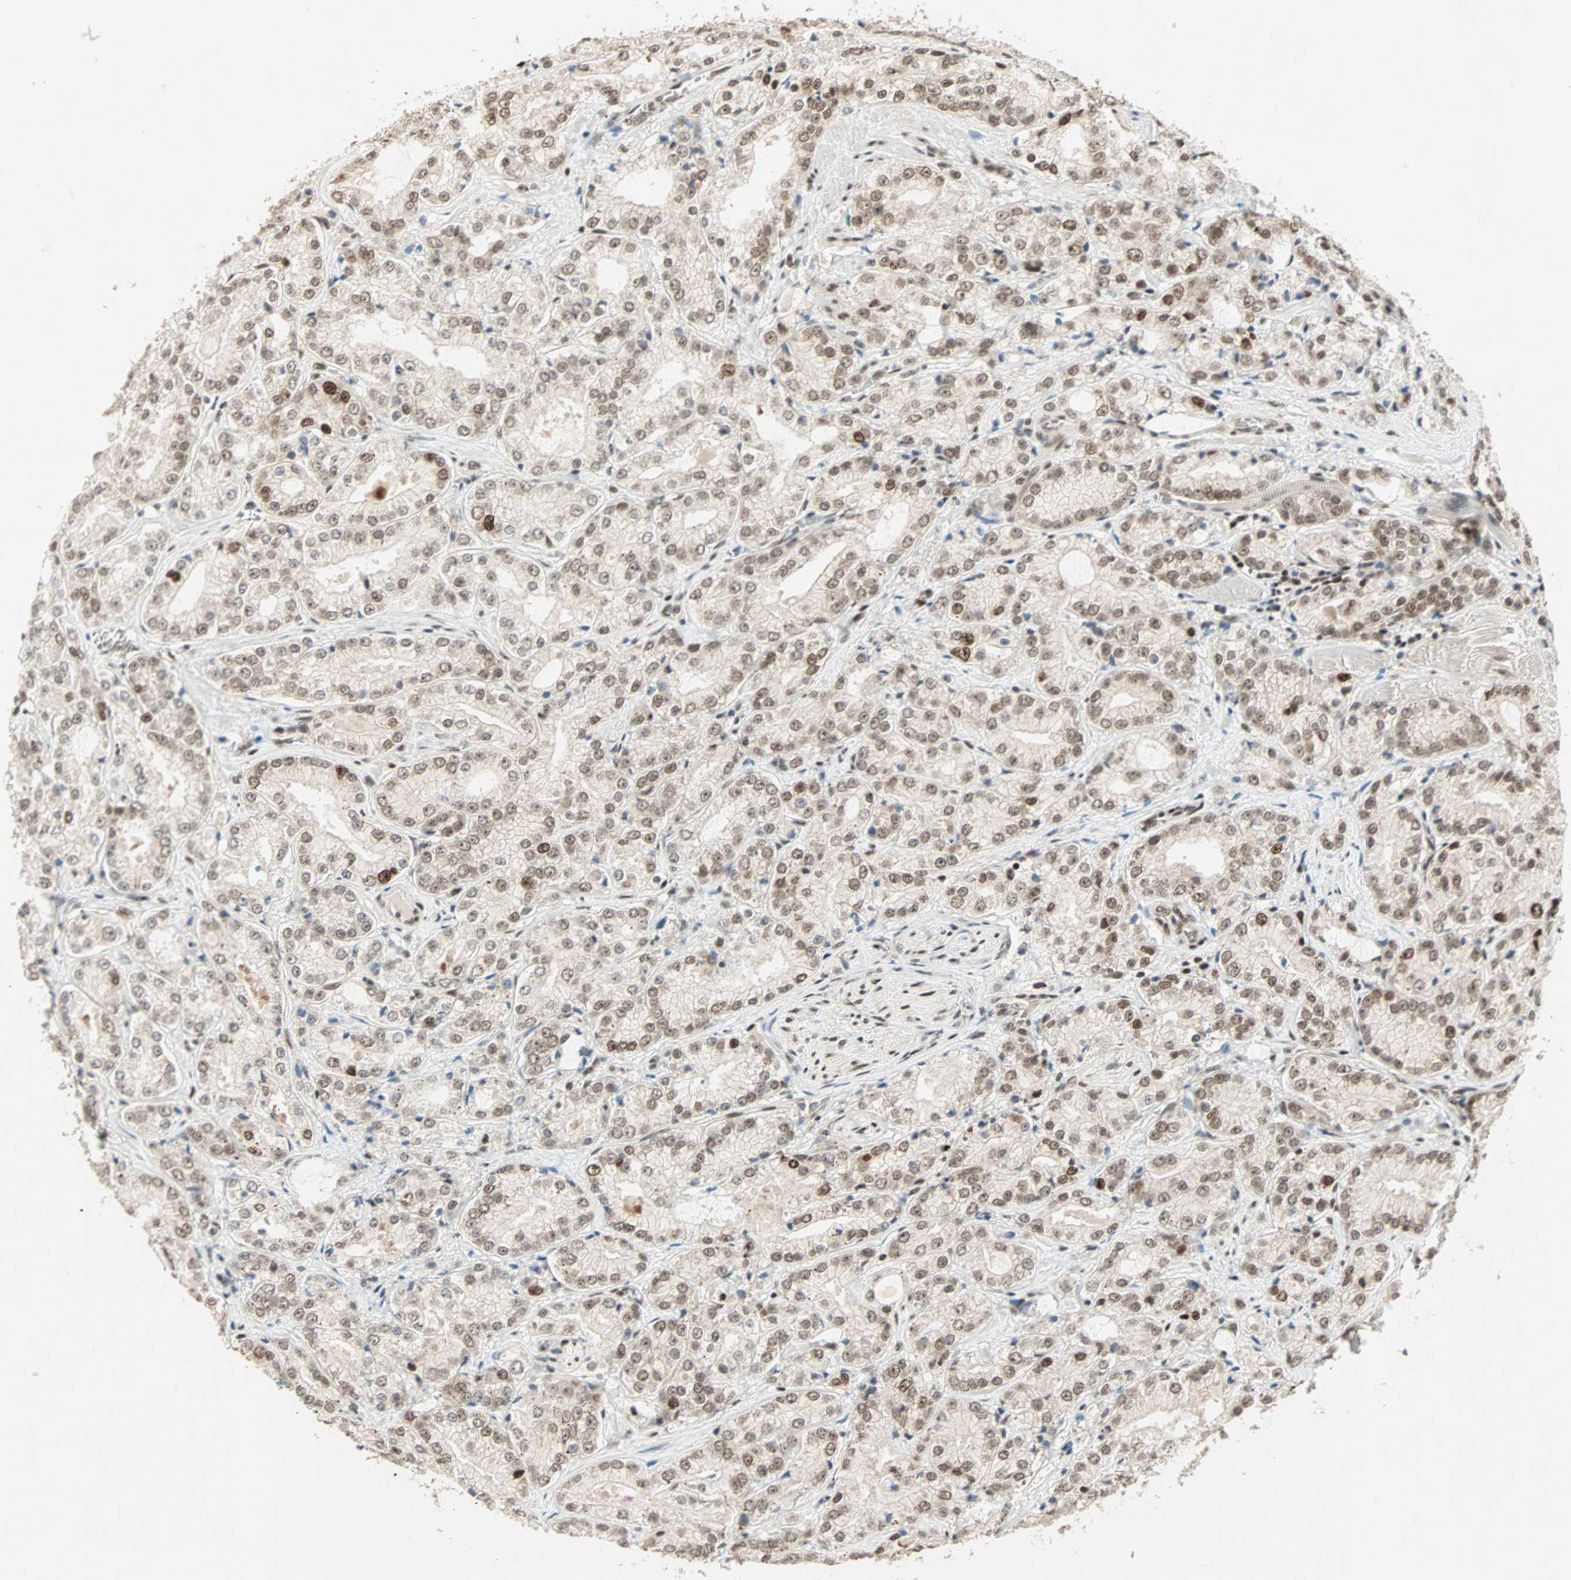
{"staining": {"intensity": "moderate", "quantity": ">75%", "location": "nuclear"}, "tissue": "prostate cancer", "cell_type": "Tumor cells", "image_type": "cancer", "snomed": [{"axis": "morphology", "description": "Adenocarcinoma, High grade"}, {"axis": "topography", "description": "Prostate"}], "caption": "Immunohistochemistry (IHC) photomicrograph of human high-grade adenocarcinoma (prostate) stained for a protein (brown), which exhibits medium levels of moderate nuclear staining in approximately >75% of tumor cells.", "gene": "MDC1", "patient": {"sex": "male", "age": 73}}